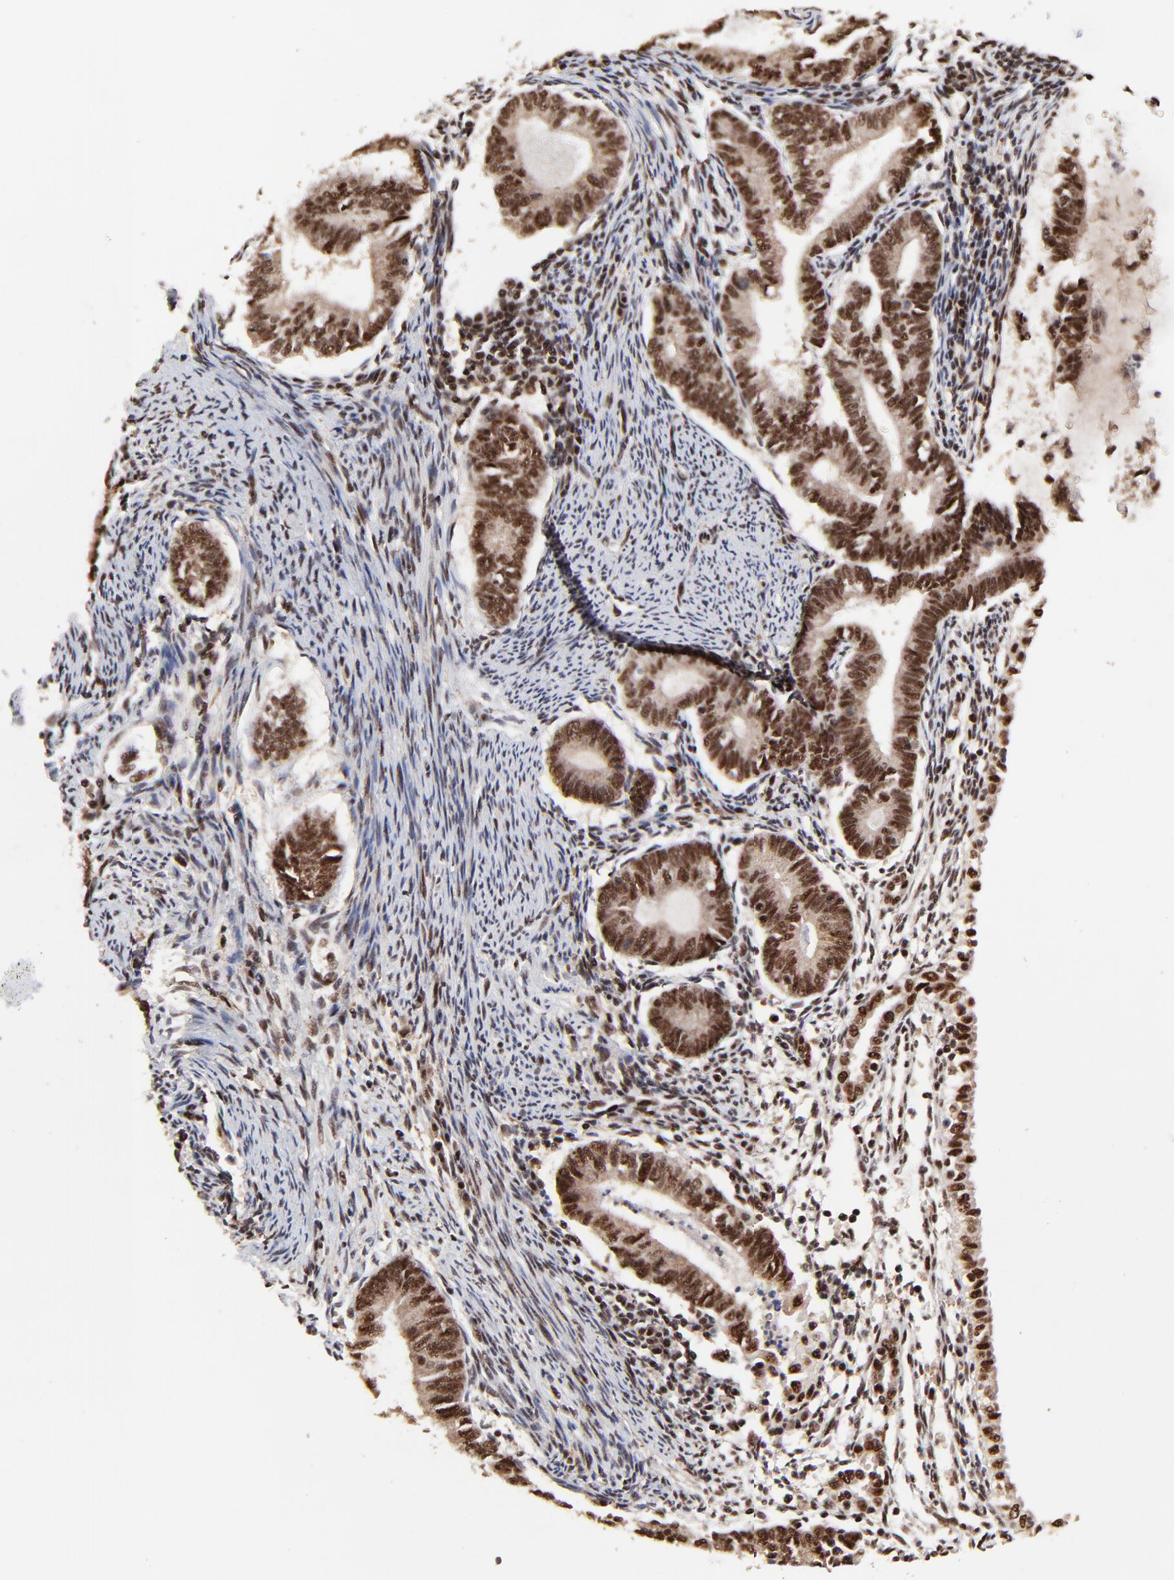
{"staining": {"intensity": "strong", "quantity": ">75%", "location": "nuclear"}, "tissue": "endometrial cancer", "cell_type": "Tumor cells", "image_type": "cancer", "snomed": [{"axis": "morphology", "description": "Adenocarcinoma, NOS"}, {"axis": "topography", "description": "Endometrium"}], "caption": "The micrograph demonstrates a brown stain indicating the presence of a protein in the nuclear of tumor cells in endometrial cancer (adenocarcinoma).", "gene": "RBM22", "patient": {"sex": "female", "age": 63}}